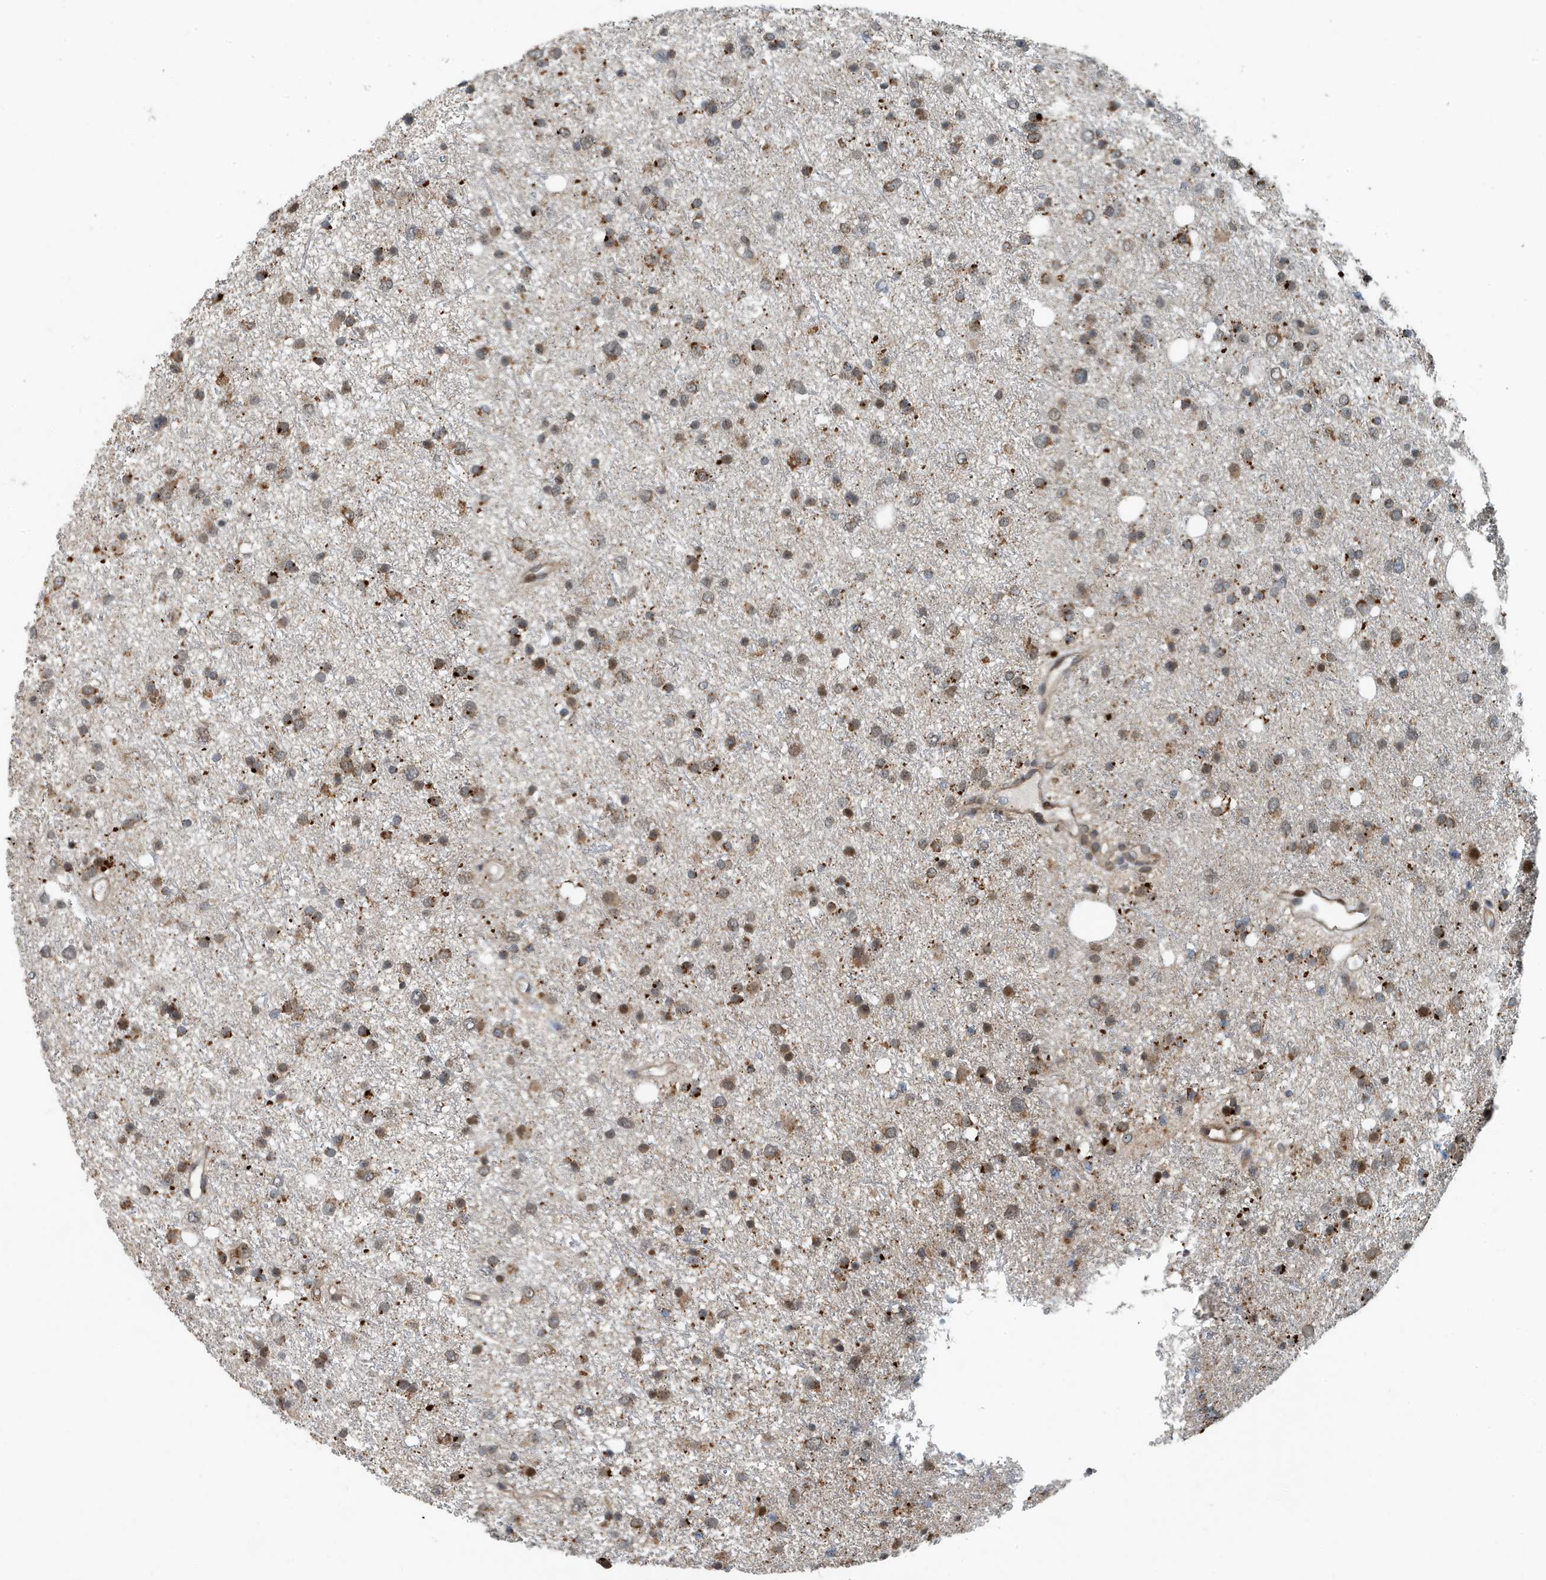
{"staining": {"intensity": "moderate", "quantity": ">75%", "location": "cytoplasmic/membranous"}, "tissue": "glioma", "cell_type": "Tumor cells", "image_type": "cancer", "snomed": [{"axis": "morphology", "description": "Glioma, malignant, Low grade"}, {"axis": "topography", "description": "Cerebral cortex"}], "caption": "This micrograph exhibits IHC staining of glioma, with medium moderate cytoplasmic/membranous staining in about >75% of tumor cells.", "gene": "KIF15", "patient": {"sex": "female", "age": 39}}